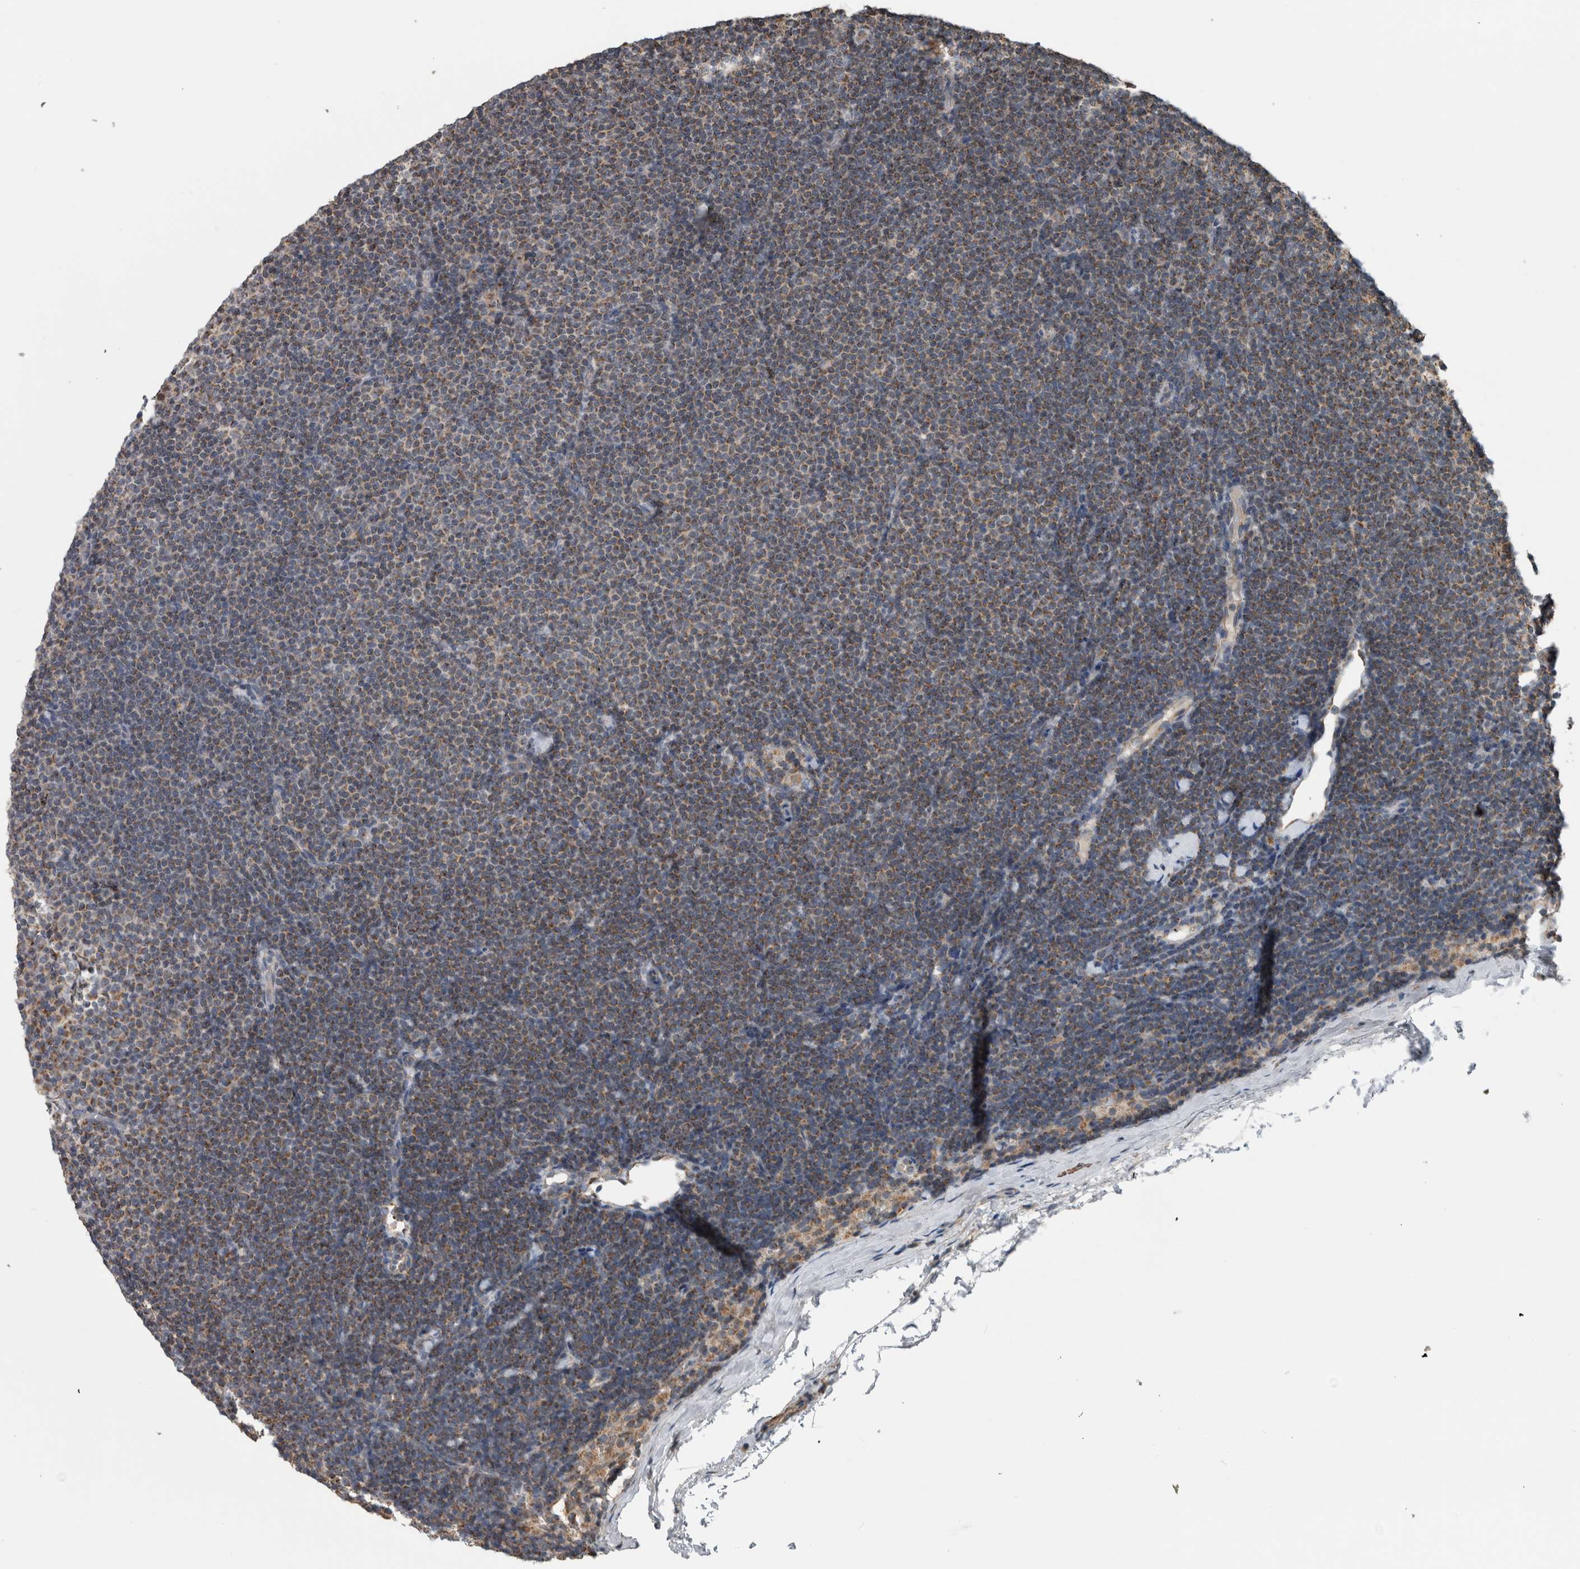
{"staining": {"intensity": "moderate", "quantity": ">75%", "location": "cytoplasmic/membranous"}, "tissue": "lymphoma", "cell_type": "Tumor cells", "image_type": "cancer", "snomed": [{"axis": "morphology", "description": "Malignant lymphoma, non-Hodgkin's type, Low grade"}, {"axis": "topography", "description": "Lymph node"}], "caption": "Lymphoma stained with immunohistochemistry demonstrates moderate cytoplasmic/membranous expression in about >75% of tumor cells.", "gene": "ARMC1", "patient": {"sex": "female", "age": 53}}